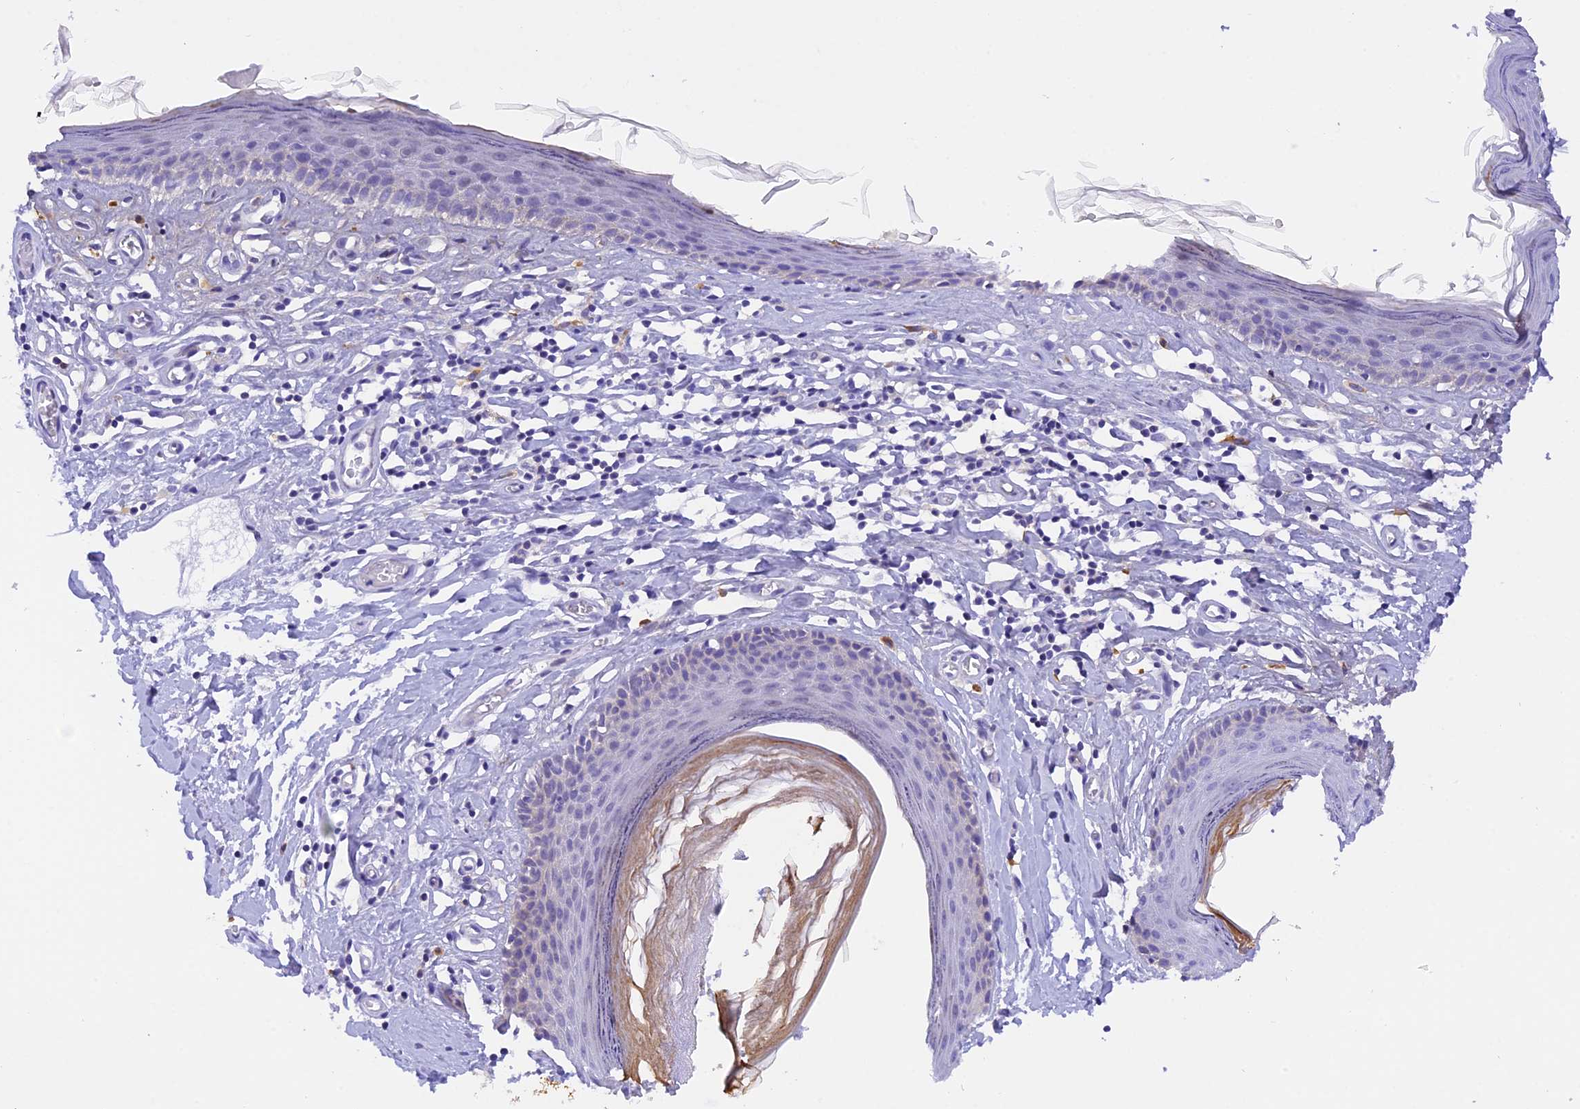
{"staining": {"intensity": "moderate", "quantity": "<25%", "location": "cytoplasmic/membranous"}, "tissue": "skin", "cell_type": "Epidermal cells", "image_type": "normal", "snomed": [{"axis": "morphology", "description": "Normal tissue, NOS"}, {"axis": "topography", "description": "Adipose tissue"}, {"axis": "topography", "description": "Vascular tissue"}, {"axis": "topography", "description": "Vulva"}, {"axis": "topography", "description": "Peripheral nerve tissue"}], "caption": "Epidermal cells demonstrate low levels of moderate cytoplasmic/membranous expression in approximately <25% of cells in normal human skin. (Stains: DAB (3,3'-diaminobenzidine) in brown, nuclei in blue, Microscopy: brightfield microscopy at high magnification).", "gene": "COL6A5", "patient": {"sex": "female", "age": 86}}